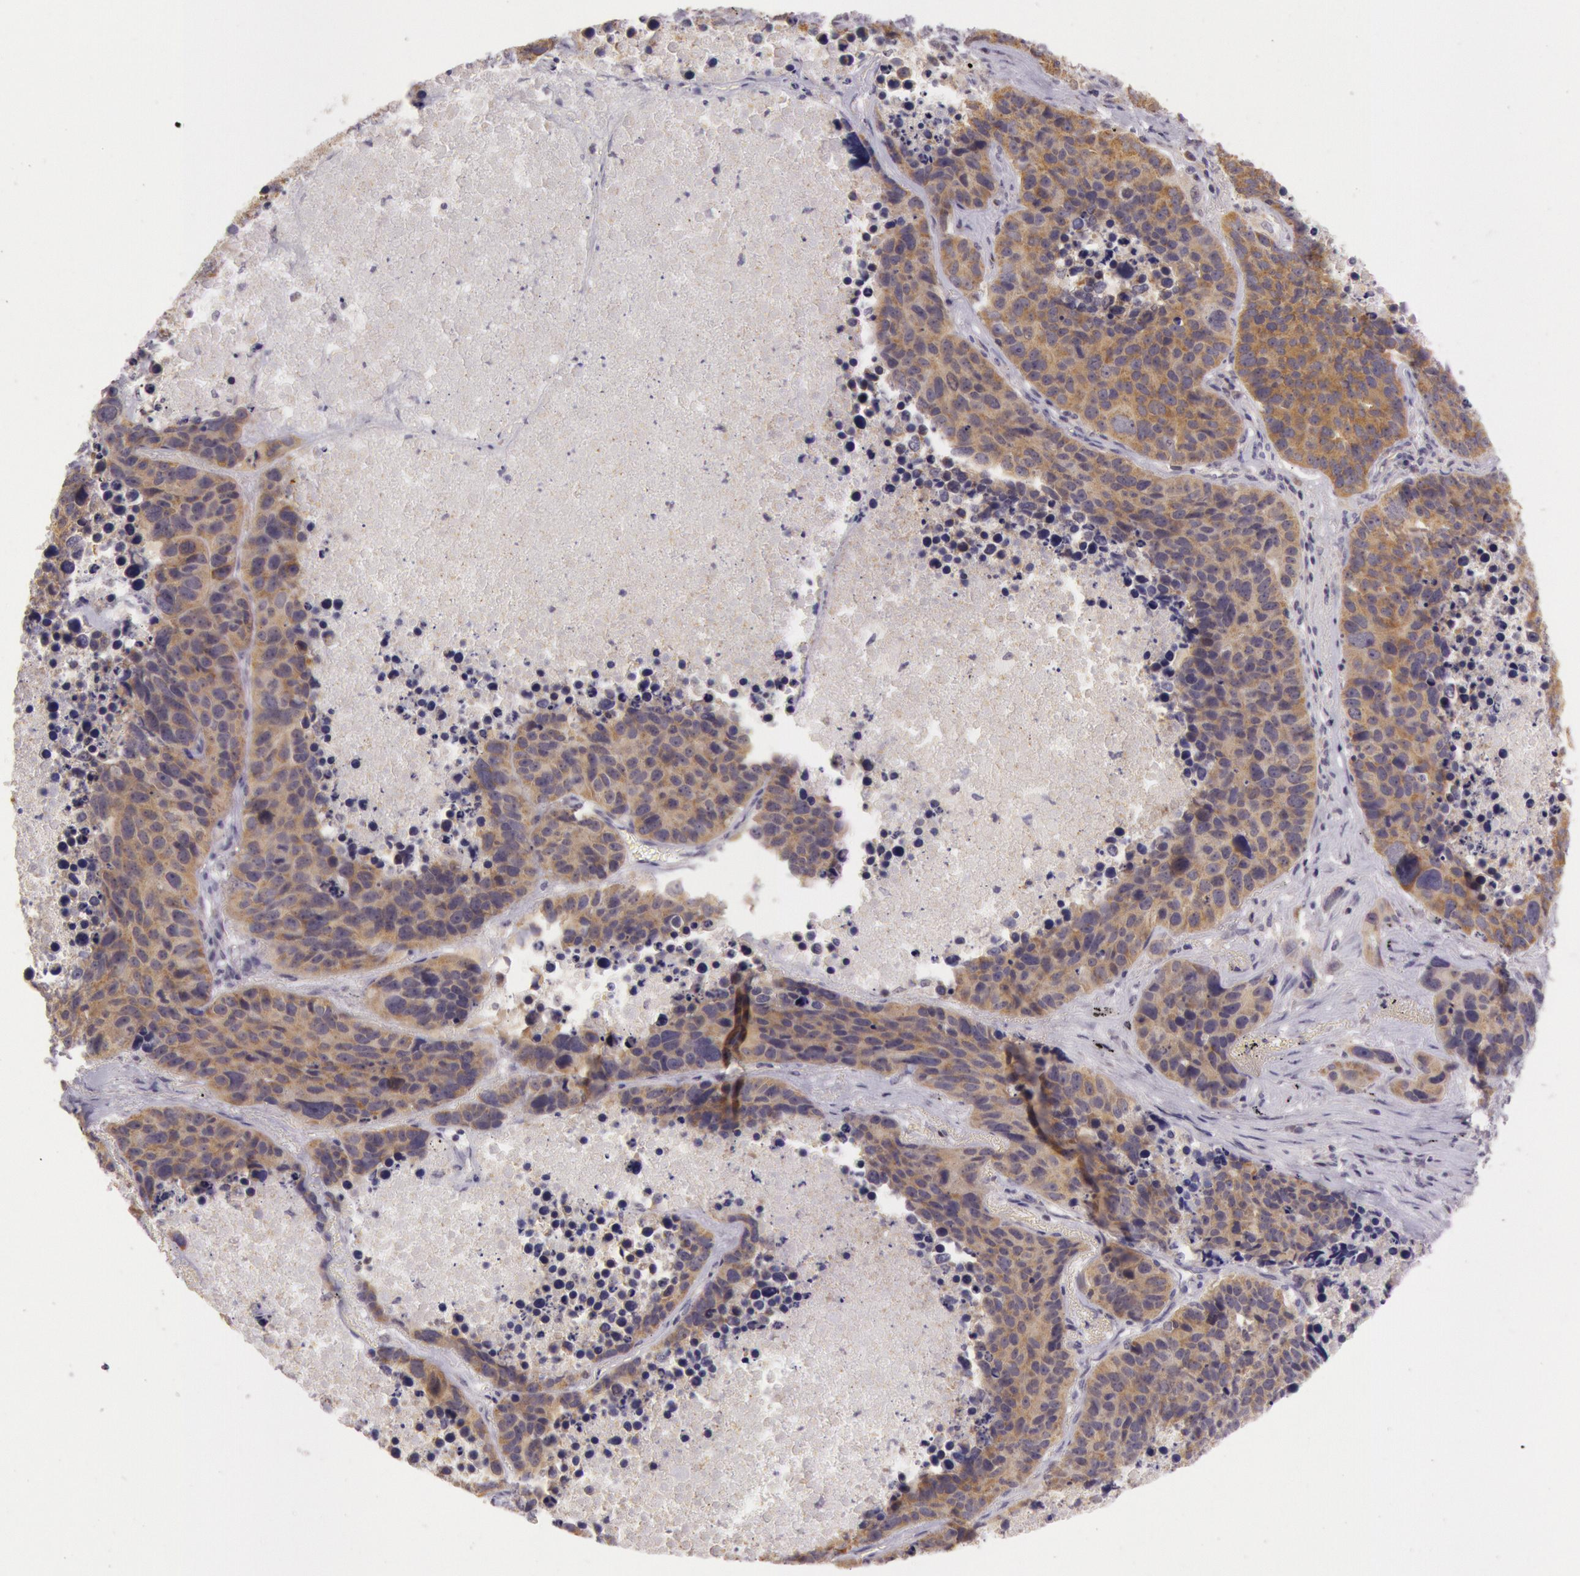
{"staining": {"intensity": "moderate", "quantity": "25%-75%", "location": "cytoplasmic/membranous"}, "tissue": "lung cancer", "cell_type": "Tumor cells", "image_type": "cancer", "snomed": [{"axis": "morphology", "description": "Carcinoid, malignant, NOS"}, {"axis": "topography", "description": "Lung"}], "caption": "Protein staining of lung cancer tissue demonstrates moderate cytoplasmic/membranous positivity in about 25%-75% of tumor cells.", "gene": "CDK16", "patient": {"sex": "male", "age": 60}}